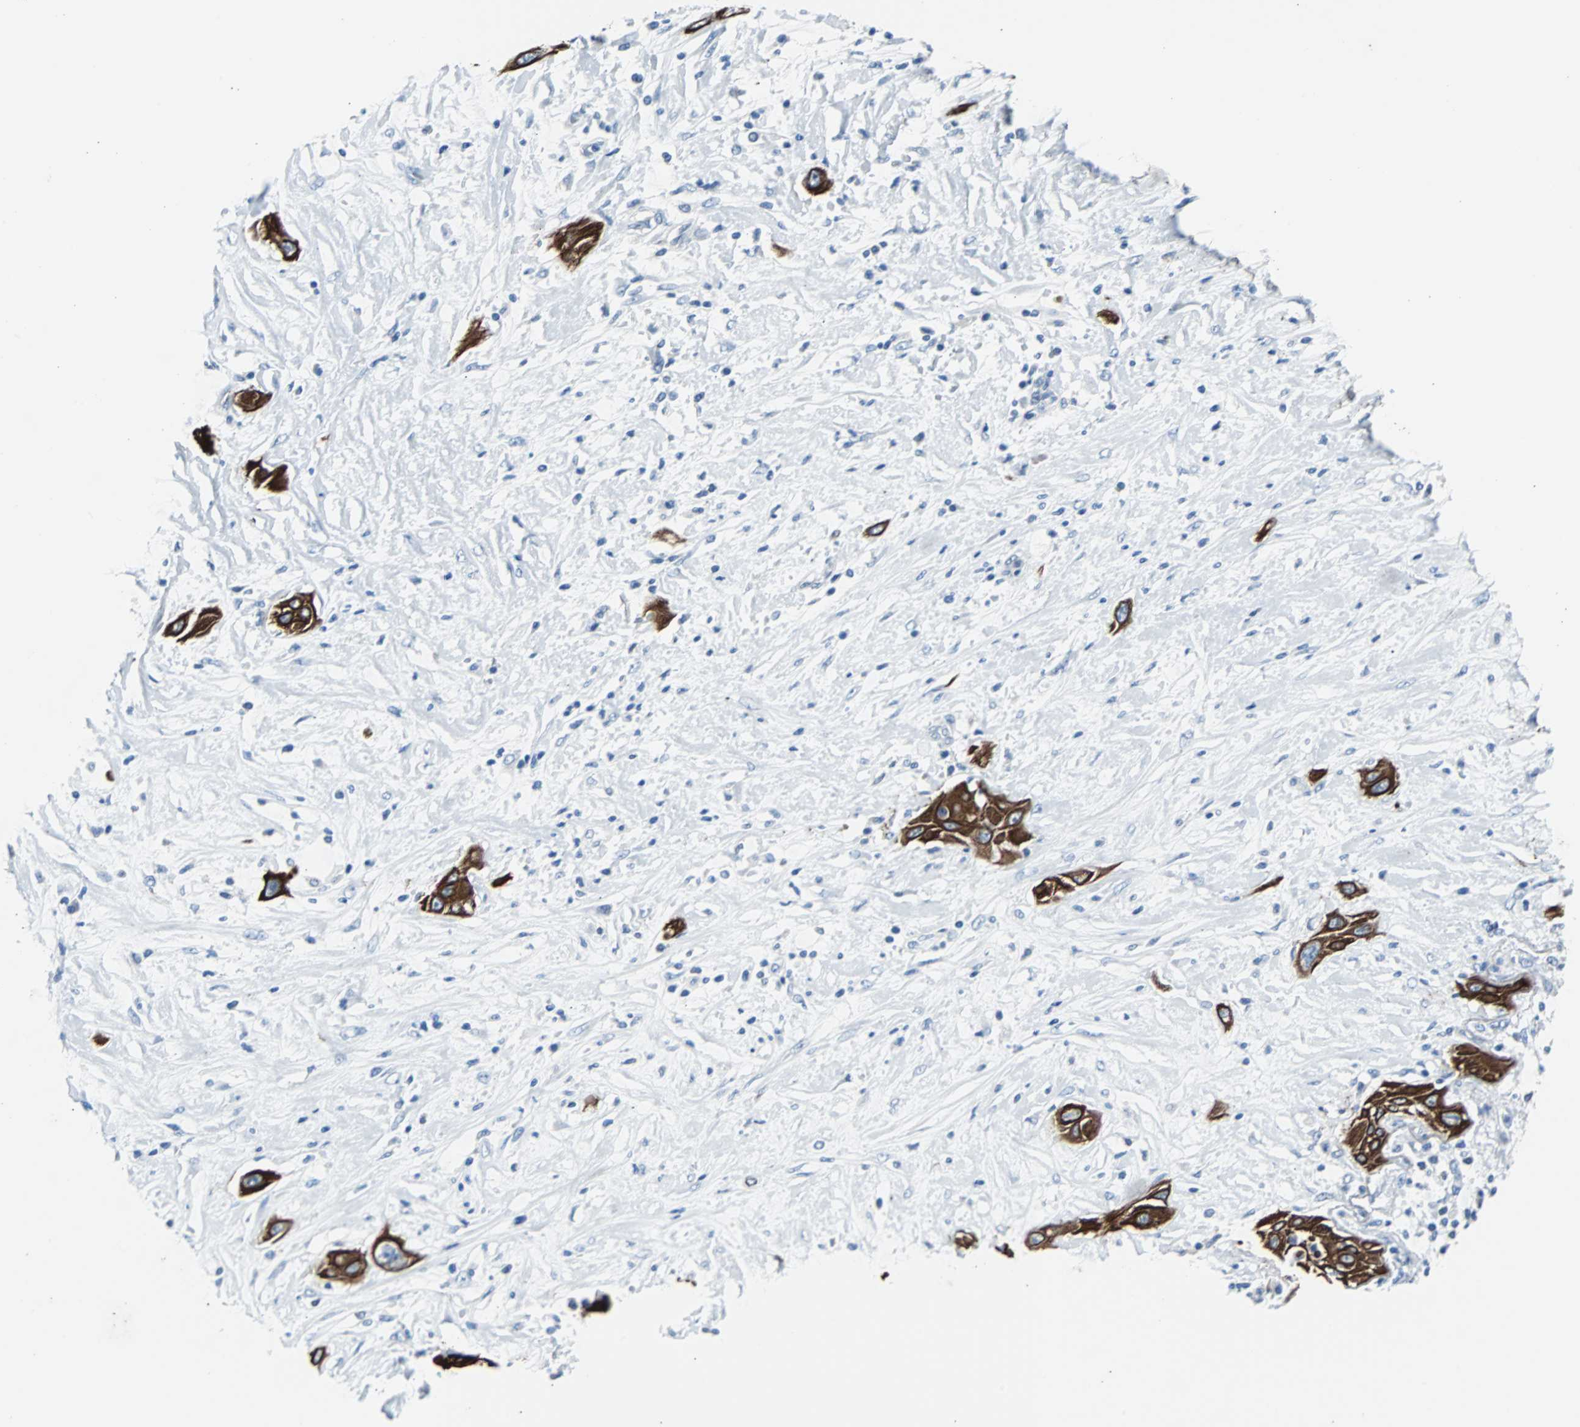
{"staining": {"intensity": "strong", "quantity": ">75%", "location": "cytoplasmic/membranous"}, "tissue": "lung cancer", "cell_type": "Tumor cells", "image_type": "cancer", "snomed": [{"axis": "morphology", "description": "Squamous cell carcinoma, NOS"}, {"axis": "topography", "description": "Lung"}], "caption": "Tumor cells demonstrate high levels of strong cytoplasmic/membranous expression in approximately >75% of cells in human lung squamous cell carcinoma. Using DAB (3,3'-diaminobenzidine) (brown) and hematoxylin (blue) stains, captured at high magnification using brightfield microscopy.", "gene": "KRT7", "patient": {"sex": "female", "age": 47}}